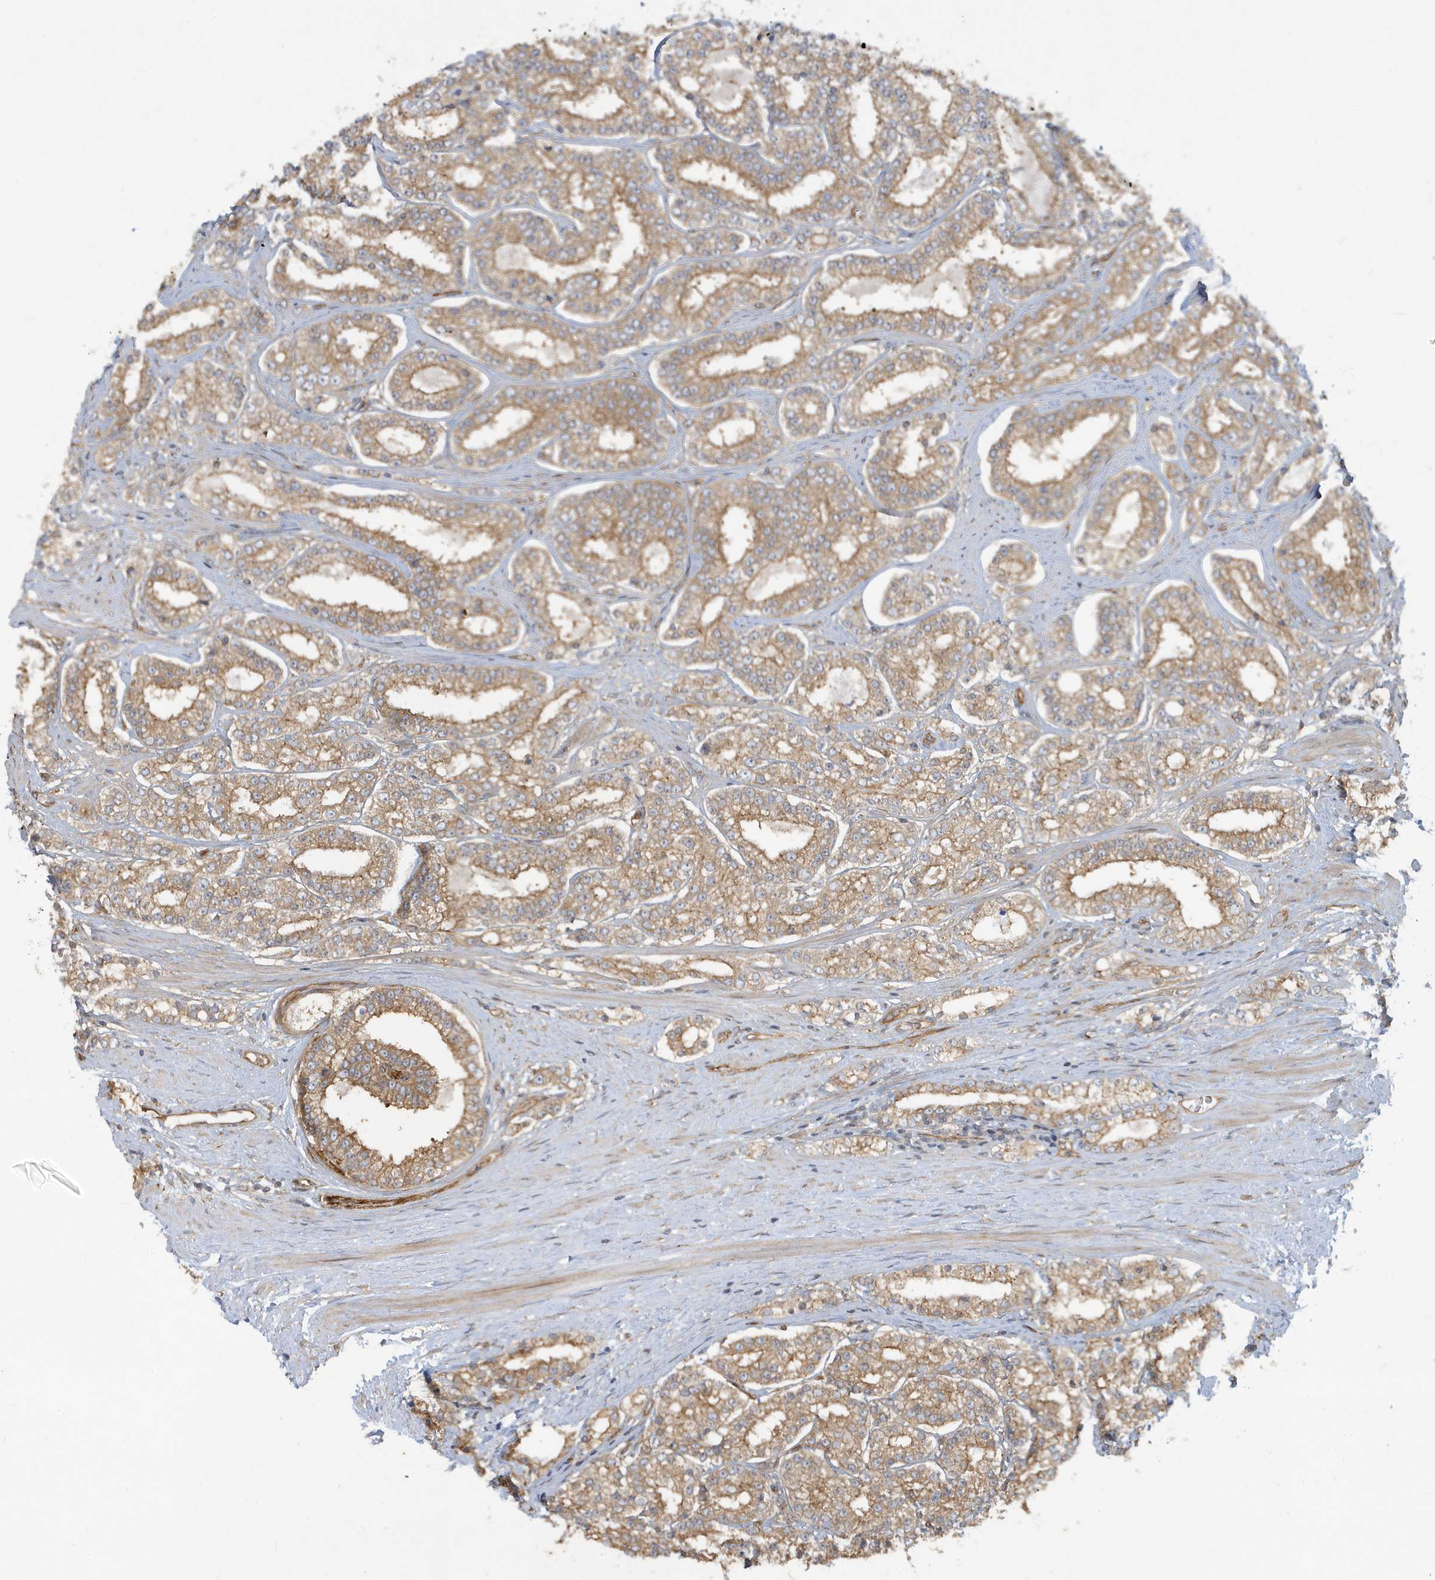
{"staining": {"intensity": "moderate", "quantity": ">75%", "location": "cytoplasmic/membranous"}, "tissue": "prostate cancer", "cell_type": "Tumor cells", "image_type": "cancer", "snomed": [{"axis": "morphology", "description": "Normal tissue, NOS"}, {"axis": "morphology", "description": "Adenocarcinoma, High grade"}, {"axis": "topography", "description": "Prostate"}], "caption": "The micrograph exhibits a brown stain indicating the presence of a protein in the cytoplasmic/membranous of tumor cells in high-grade adenocarcinoma (prostate).", "gene": "ATP23", "patient": {"sex": "male", "age": 83}}